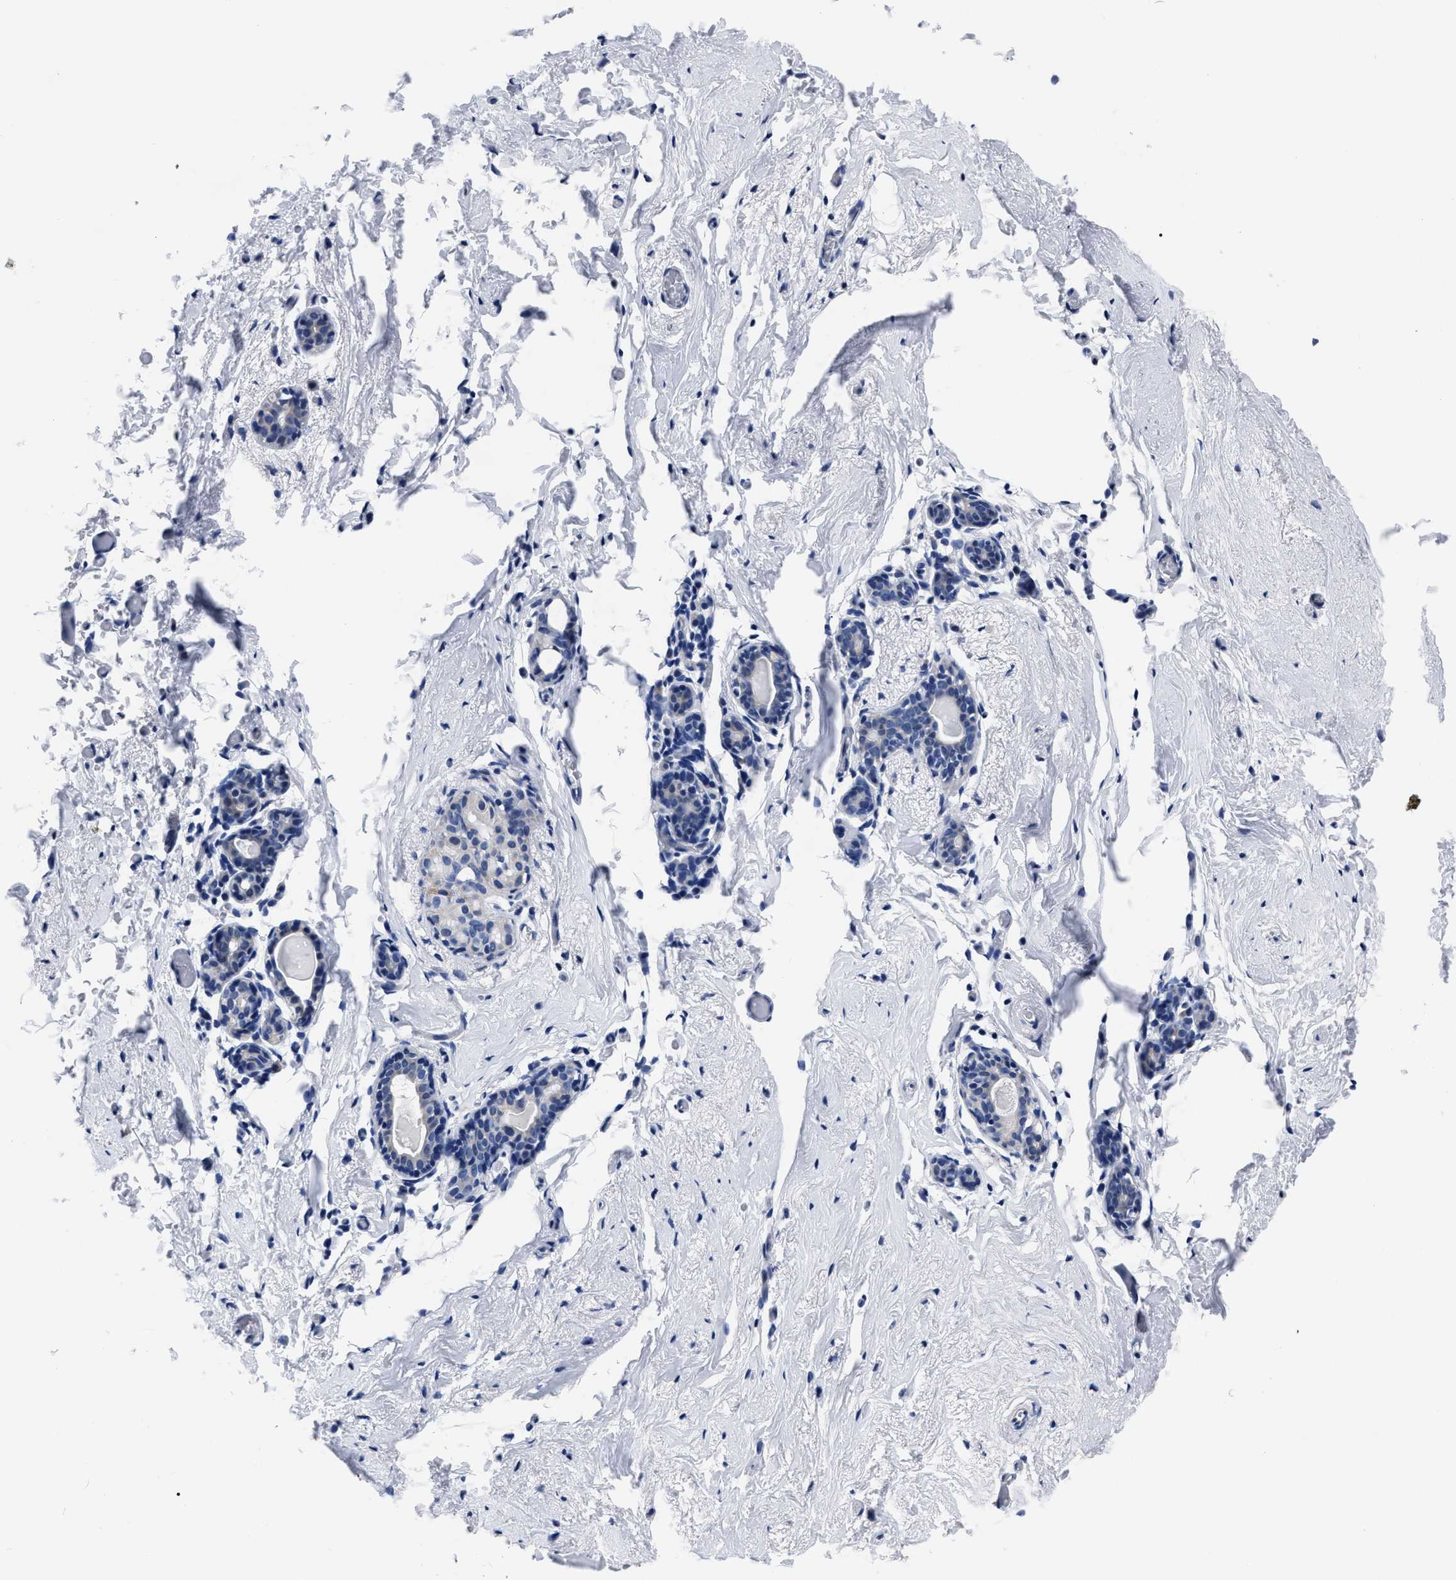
{"staining": {"intensity": "negative", "quantity": "none", "location": "none"}, "tissue": "breast", "cell_type": "Adipocytes", "image_type": "normal", "snomed": [{"axis": "morphology", "description": "Normal tissue, NOS"}, {"axis": "topography", "description": "Breast"}], "caption": "This is a histopathology image of immunohistochemistry (IHC) staining of benign breast, which shows no staining in adipocytes. Nuclei are stained in blue.", "gene": "MOV10L1", "patient": {"sex": "female", "age": 62}}